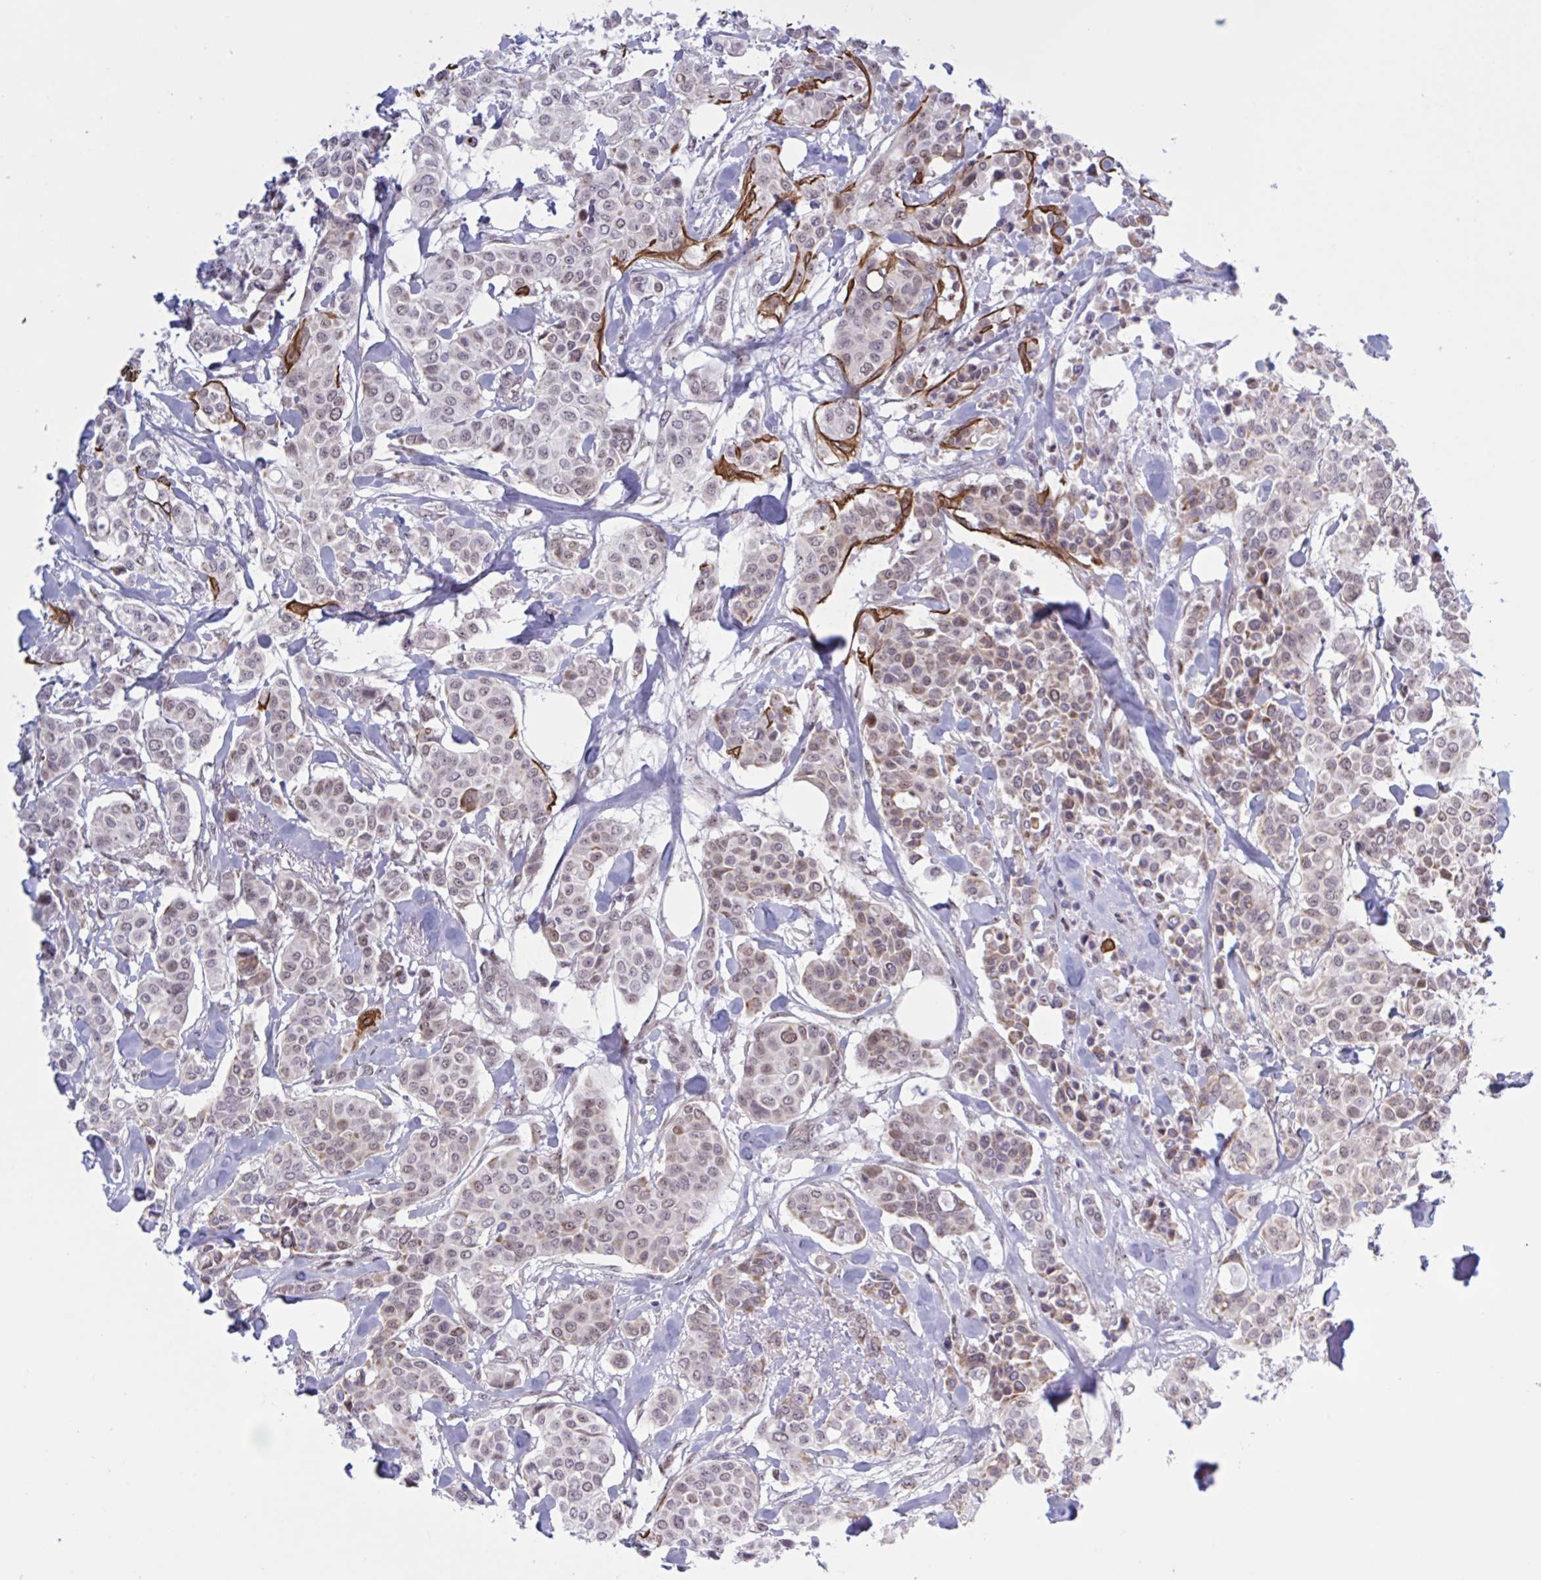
{"staining": {"intensity": "moderate", "quantity": "25%-75%", "location": "nuclear"}, "tissue": "breast cancer", "cell_type": "Tumor cells", "image_type": "cancer", "snomed": [{"axis": "morphology", "description": "Lobular carcinoma"}, {"axis": "topography", "description": "Breast"}], "caption": "A brown stain highlights moderate nuclear positivity of a protein in human breast lobular carcinoma tumor cells.", "gene": "PRMT6", "patient": {"sex": "female", "age": 51}}